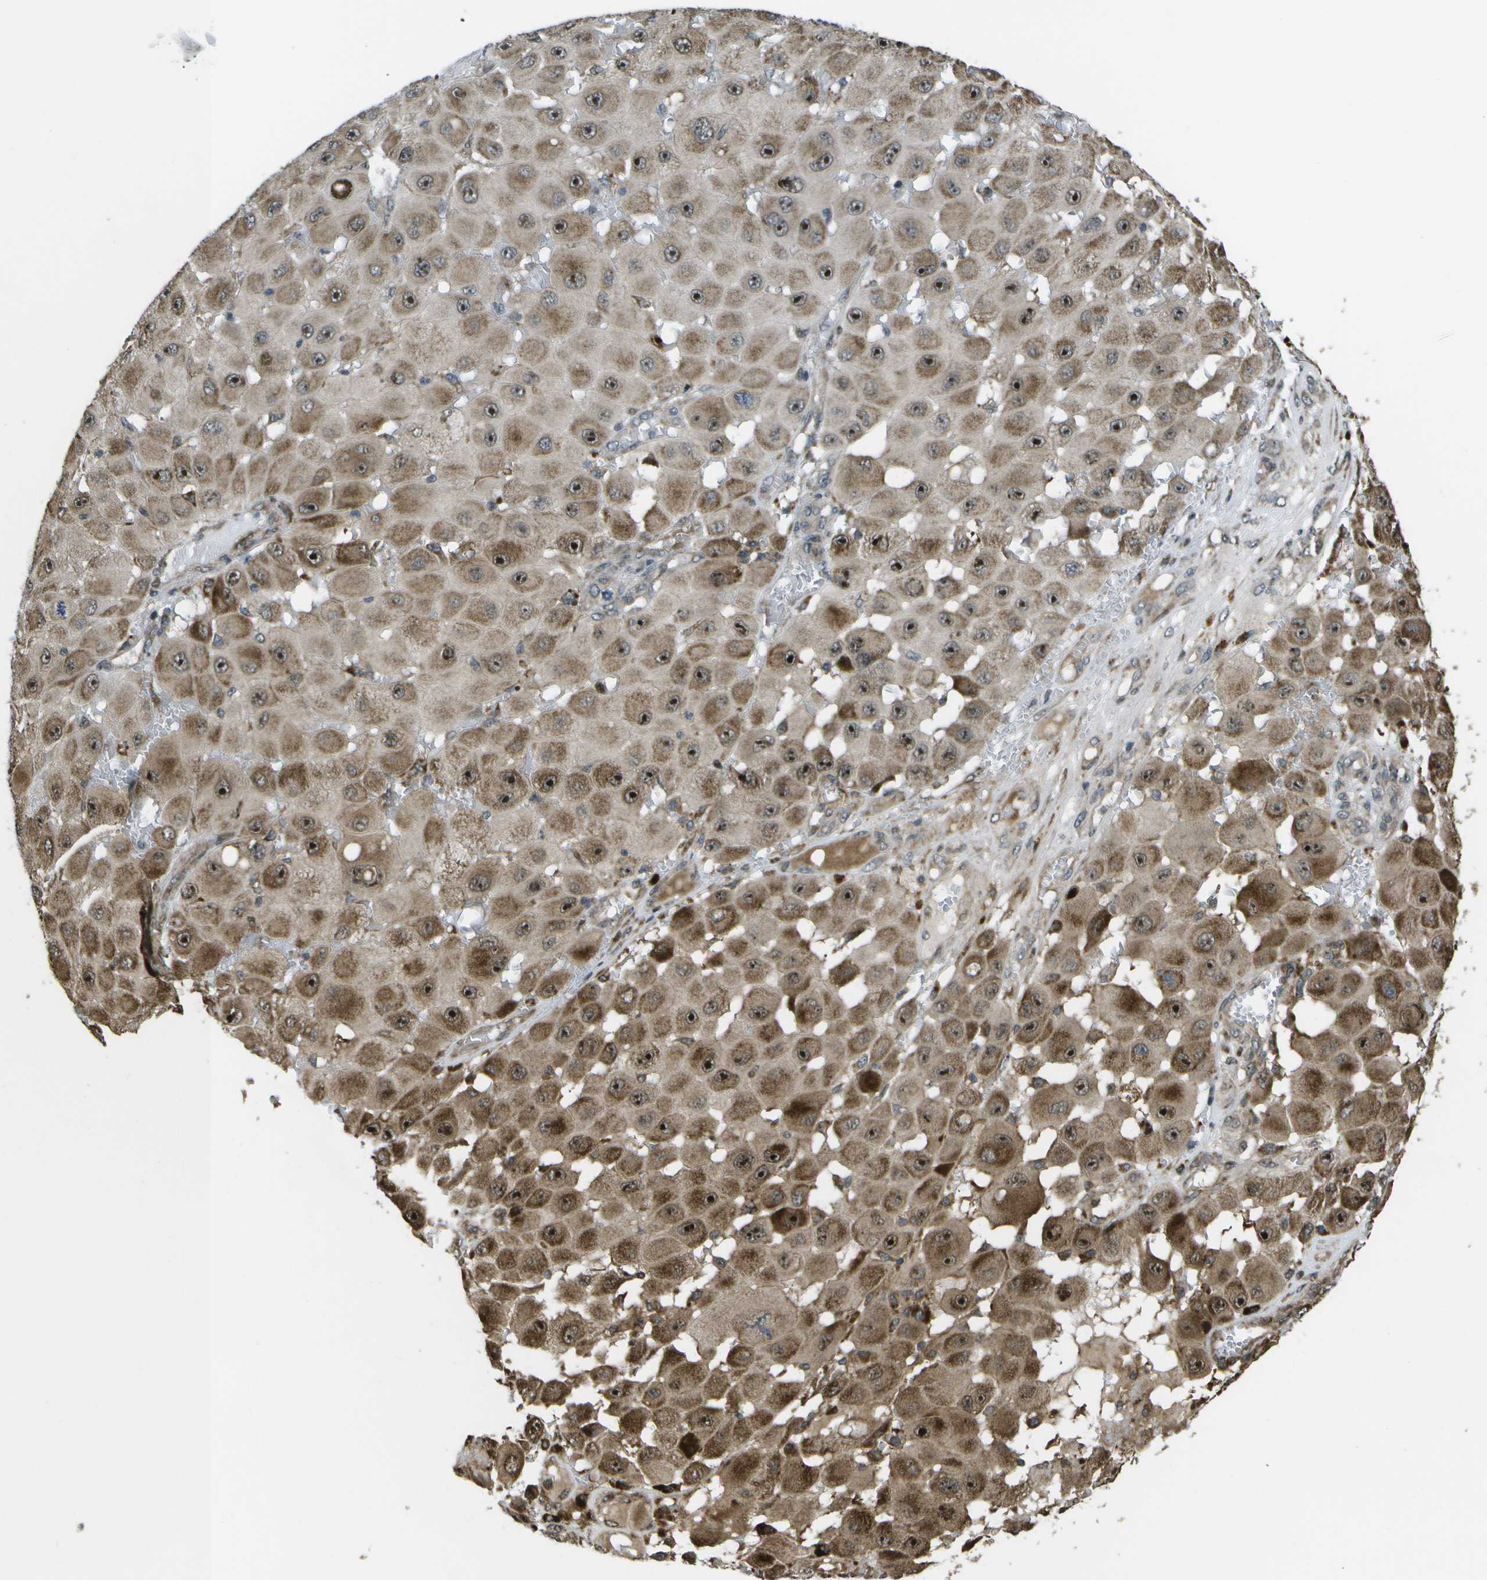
{"staining": {"intensity": "moderate", "quantity": ">75%", "location": "cytoplasmic/membranous,nuclear"}, "tissue": "melanoma", "cell_type": "Tumor cells", "image_type": "cancer", "snomed": [{"axis": "morphology", "description": "Malignant melanoma, NOS"}, {"axis": "topography", "description": "Skin"}], "caption": "A histopathology image showing moderate cytoplasmic/membranous and nuclear staining in approximately >75% of tumor cells in melanoma, as visualized by brown immunohistochemical staining.", "gene": "AXIN2", "patient": {"sex": "female", "age": 81}}